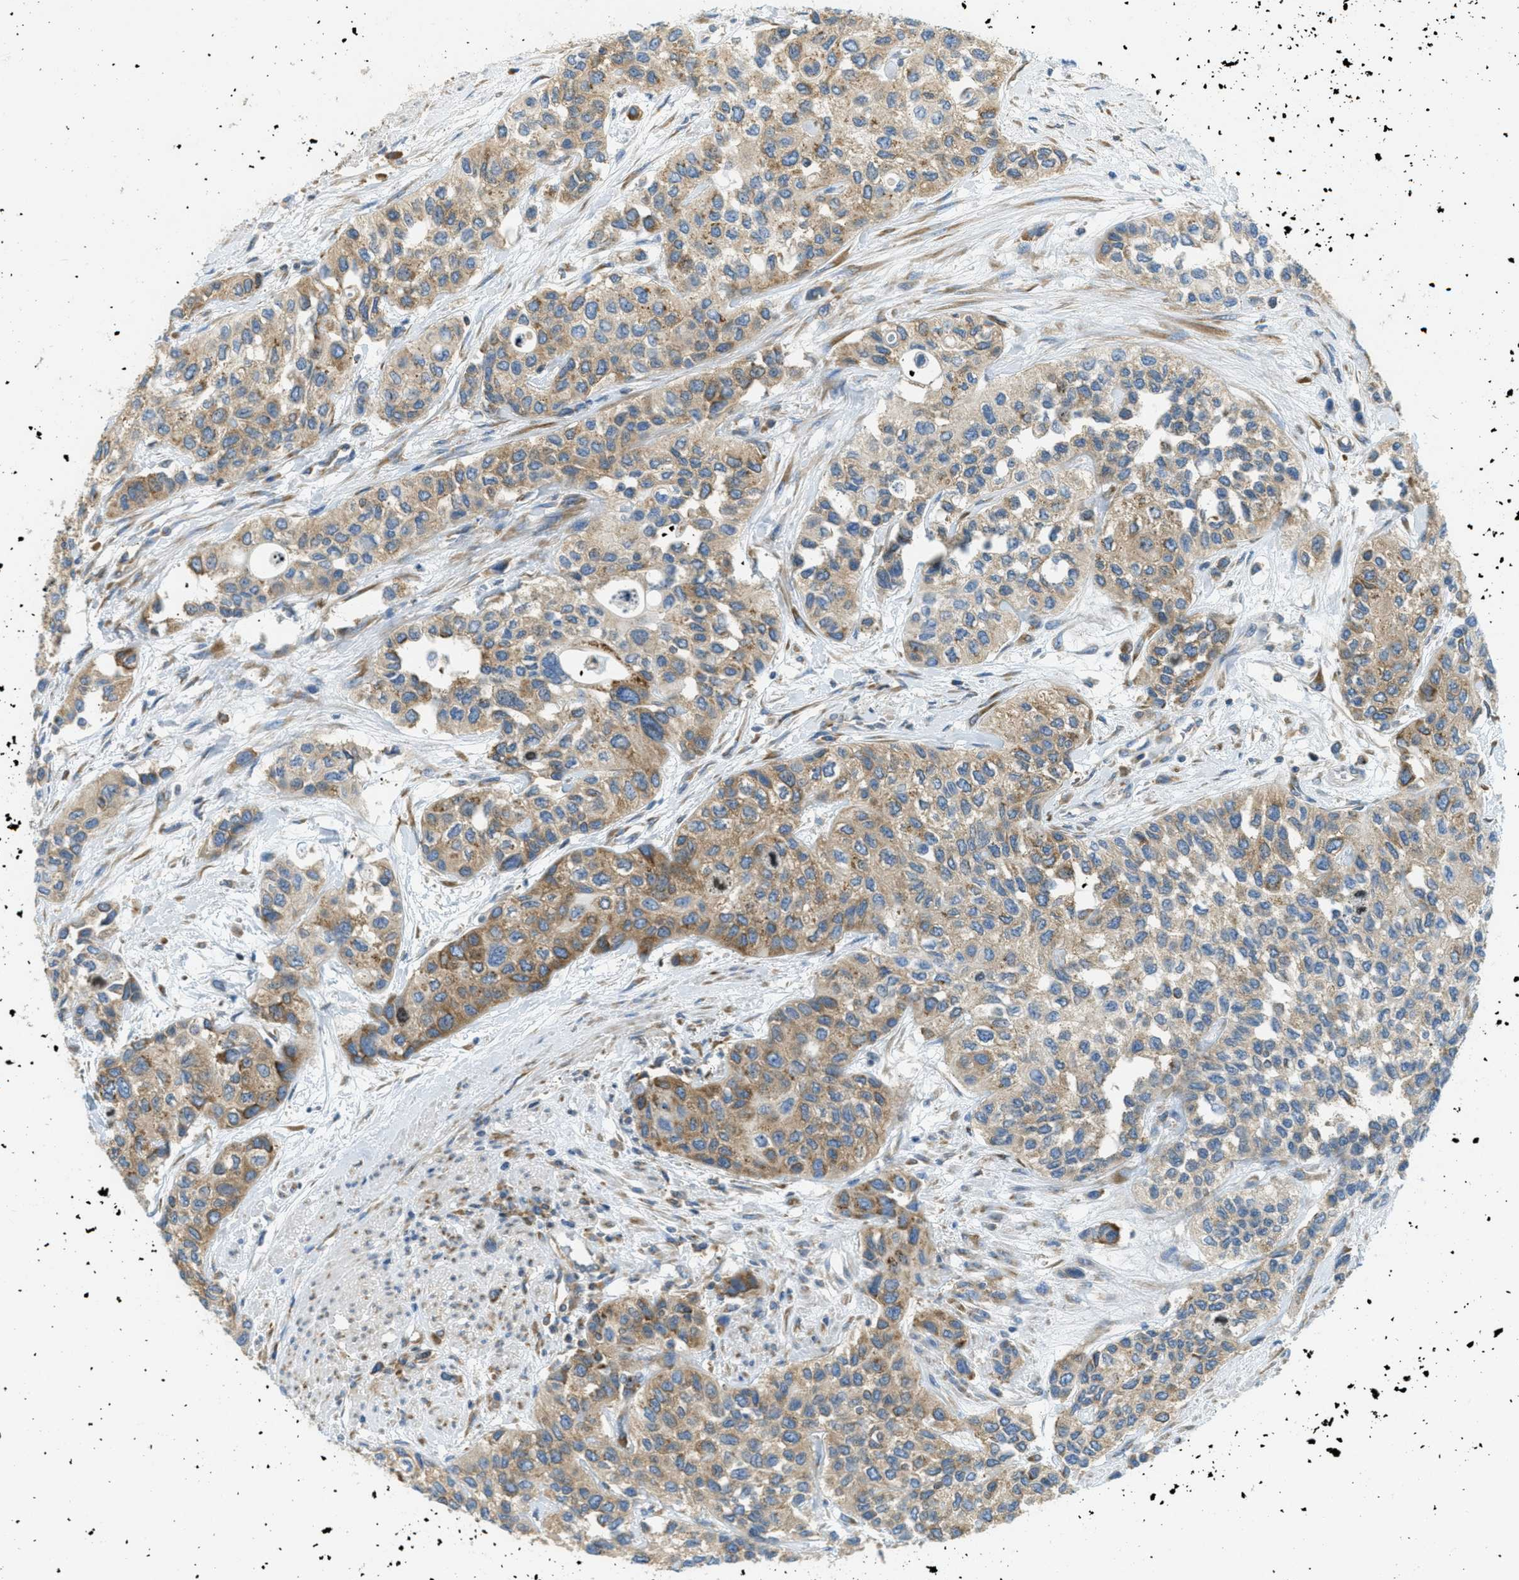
{"staining": {"intensity": "moderate", "quantity": "25%-75%", "location": "cytoplasmic/membranous"}, "tissue": "urothelial cancer", "cell_type": "Tumor cells", "image_type": "cancer", "snomed": [{"axis": "morphology", "description": "Urothelial carcinoma, High grade"}, {"axis": "topography", "description": "Urinary bladder"}], "caption": "IHC histopathology image of urothelial cancer stained for a protein (brown), which exhibits medium levels of moderate cytoplasmic/membranous positivity in approximately 25%-75% of tumor cells.", "gene": "ABCF1", "patient": {"sex": "female", "age": 56}}